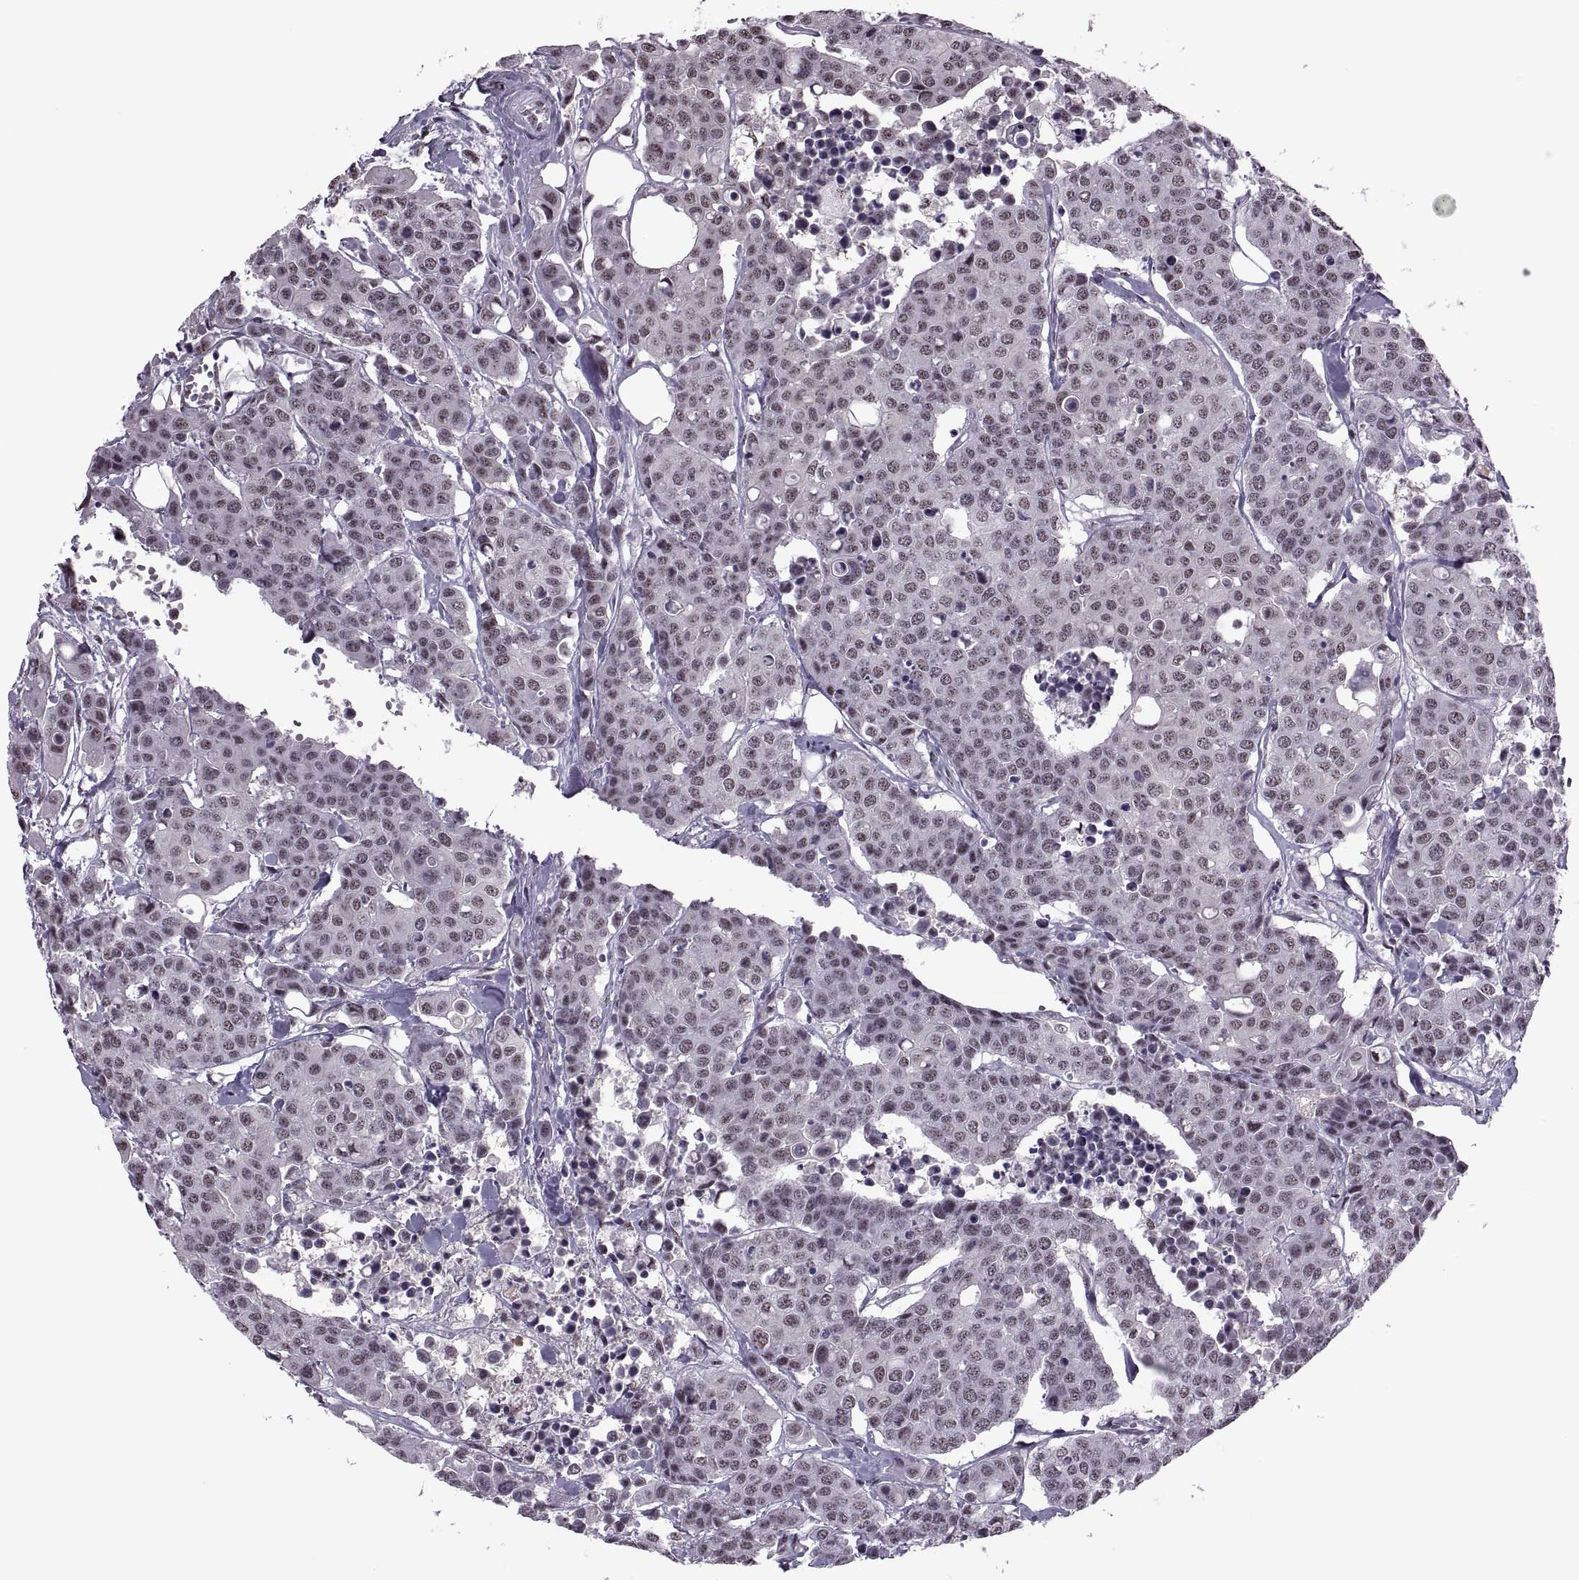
{"staining": {"intensity": "weak", "quantity": "25%-75%", "location": "nuclear"}, "tissue": "carcinoid", "cell_type": "Tumor cells", "image_type": "cancer", "snomed": [{"axis": "morphology", "description": "Carcinoid, malignant, NOS"}, {"axis": "topography", "description": "Colon"}], "caption": "This image demonstrates malignant carcinoid stained with immunohistochemistry to label a protein in brown. The nuclear of tumor cells show weak positivity for the protein. Nuclei are counter-stained blue.", "gene": "MAGEA4", "patient": {"sex": "male", "age": 81}}